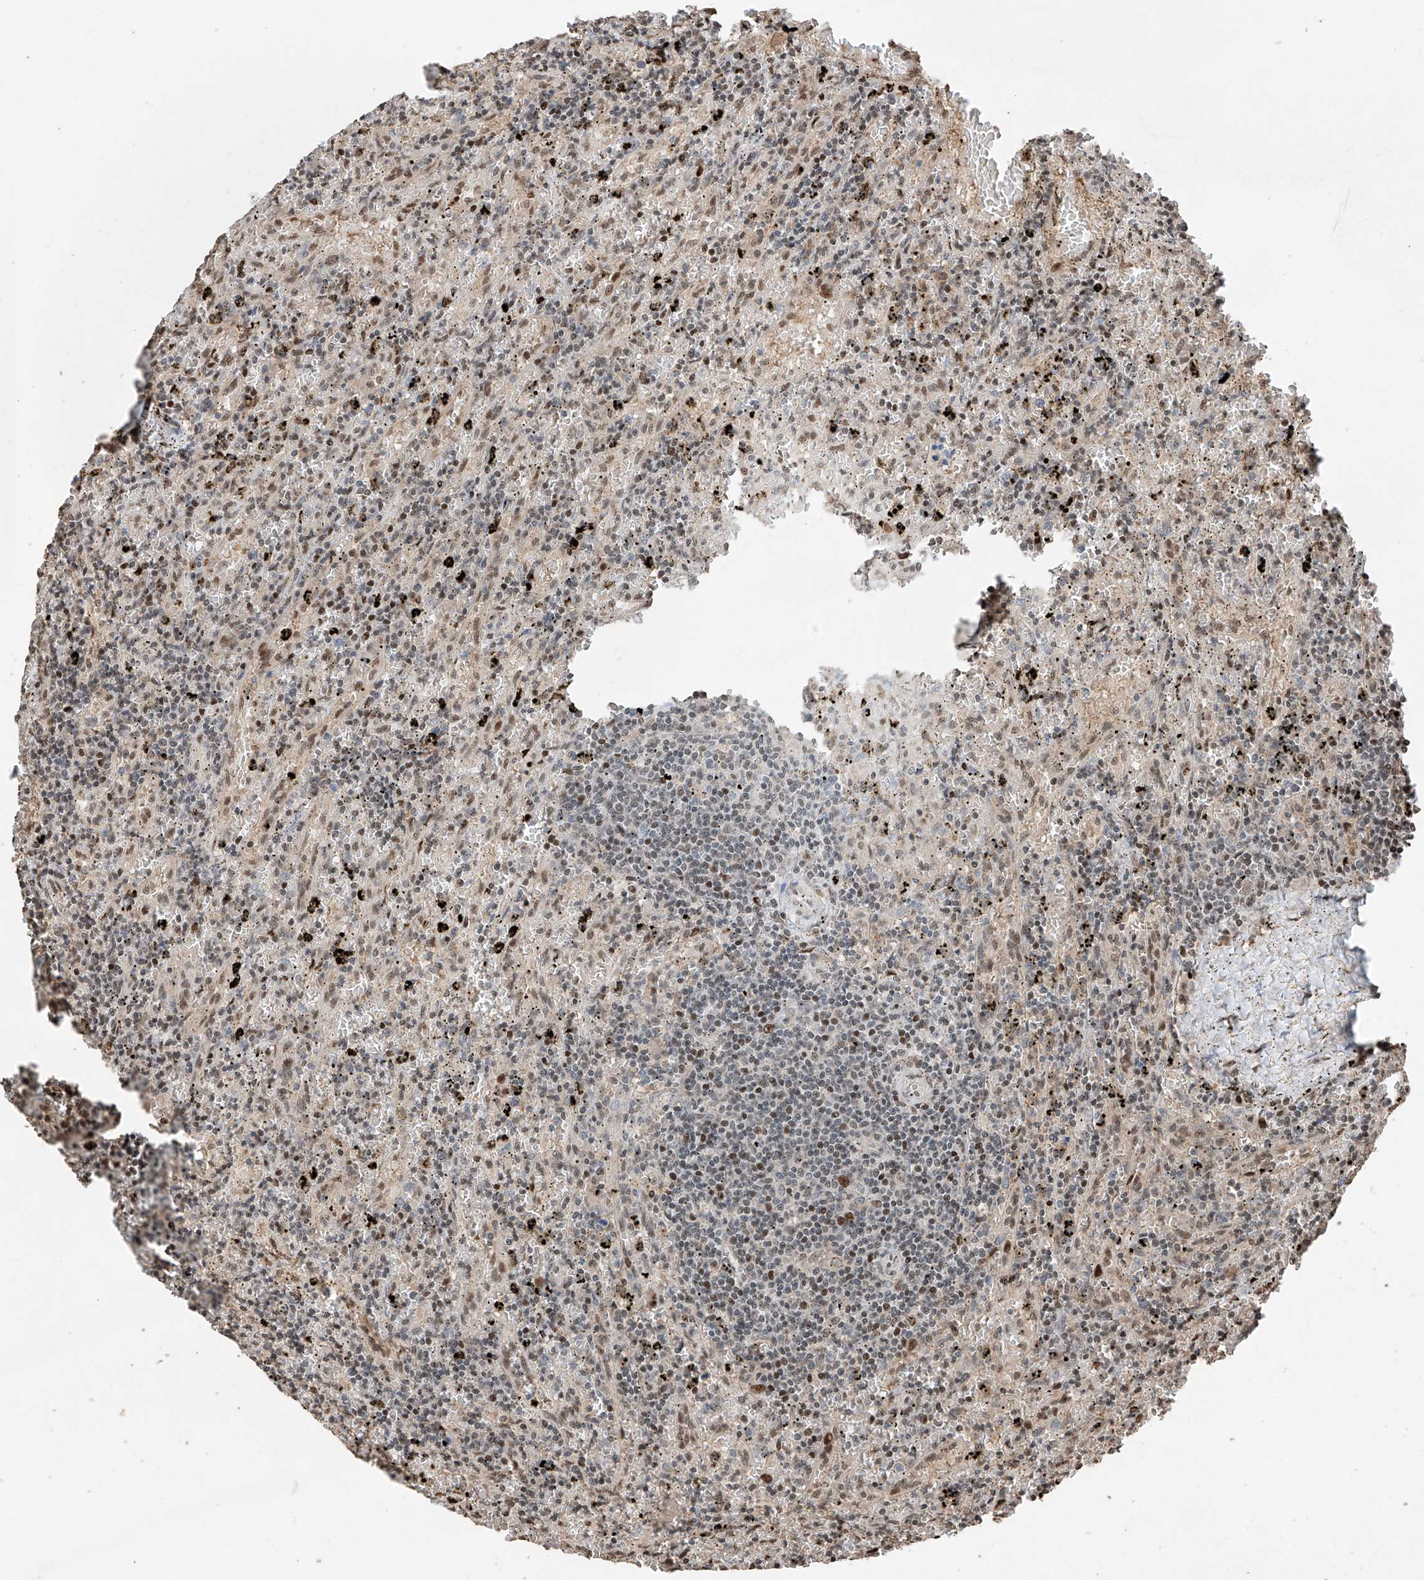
{"staining": {"intensity": "moderate", "quantity": "<25%", "location": "nuclear"}, "tissue": "lymphoma", "cell_type": "Tumor cells", "image_type": "cancer", "snomed": [{"axis": "morphology", "description": "Malignant lymphoma, non-Hodgkin's type, Low grade"}, {"axis": "topography", "description": "Spleen"}], "caption": "Protein staining exhibits moderate nuclear positivity in about <25% of tumor cells in lymphoma.", "gene": "RMND1", "patient": {"sex": "male", "age": 76}}